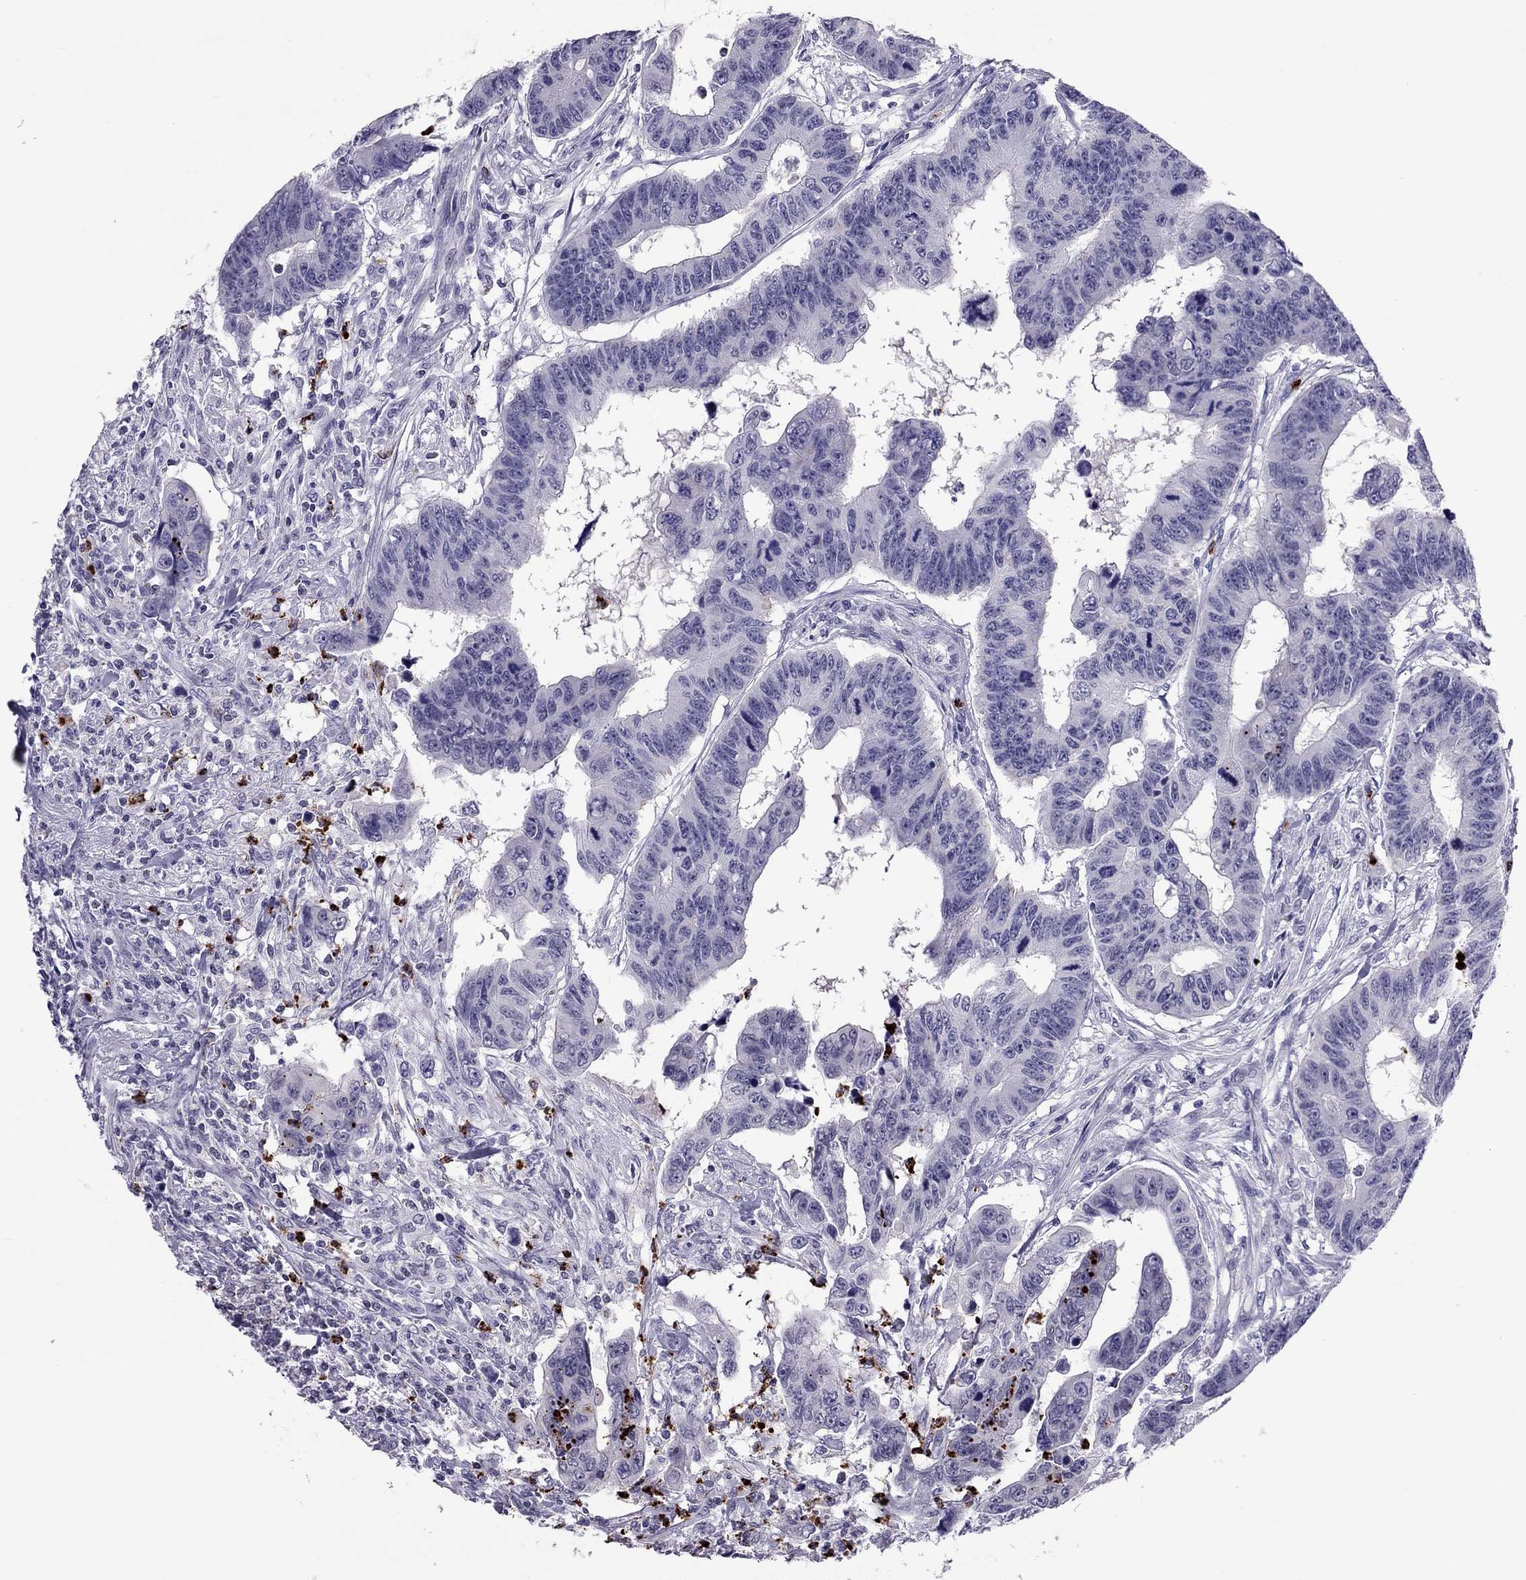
{"staining": {"intensity": "negative", "quantity": "none", "location": "none"}, "tissue": "colorectal cancer", "cell_type": "Tumor cells", "image_type": "cancer", "snomed": [{"axis": "morphology", "description": "Adenocarcinoma, NOS"}, {"axis": "topography", "description": "Rectum"}], "caption": "This is an immunohistochemistry (IHC) photomicrograph of adenocarcinoma (colorectal). There is no expression in tumor cells.", "gene": "CCL27", "patient": {"sex": "female", "age": 85}}